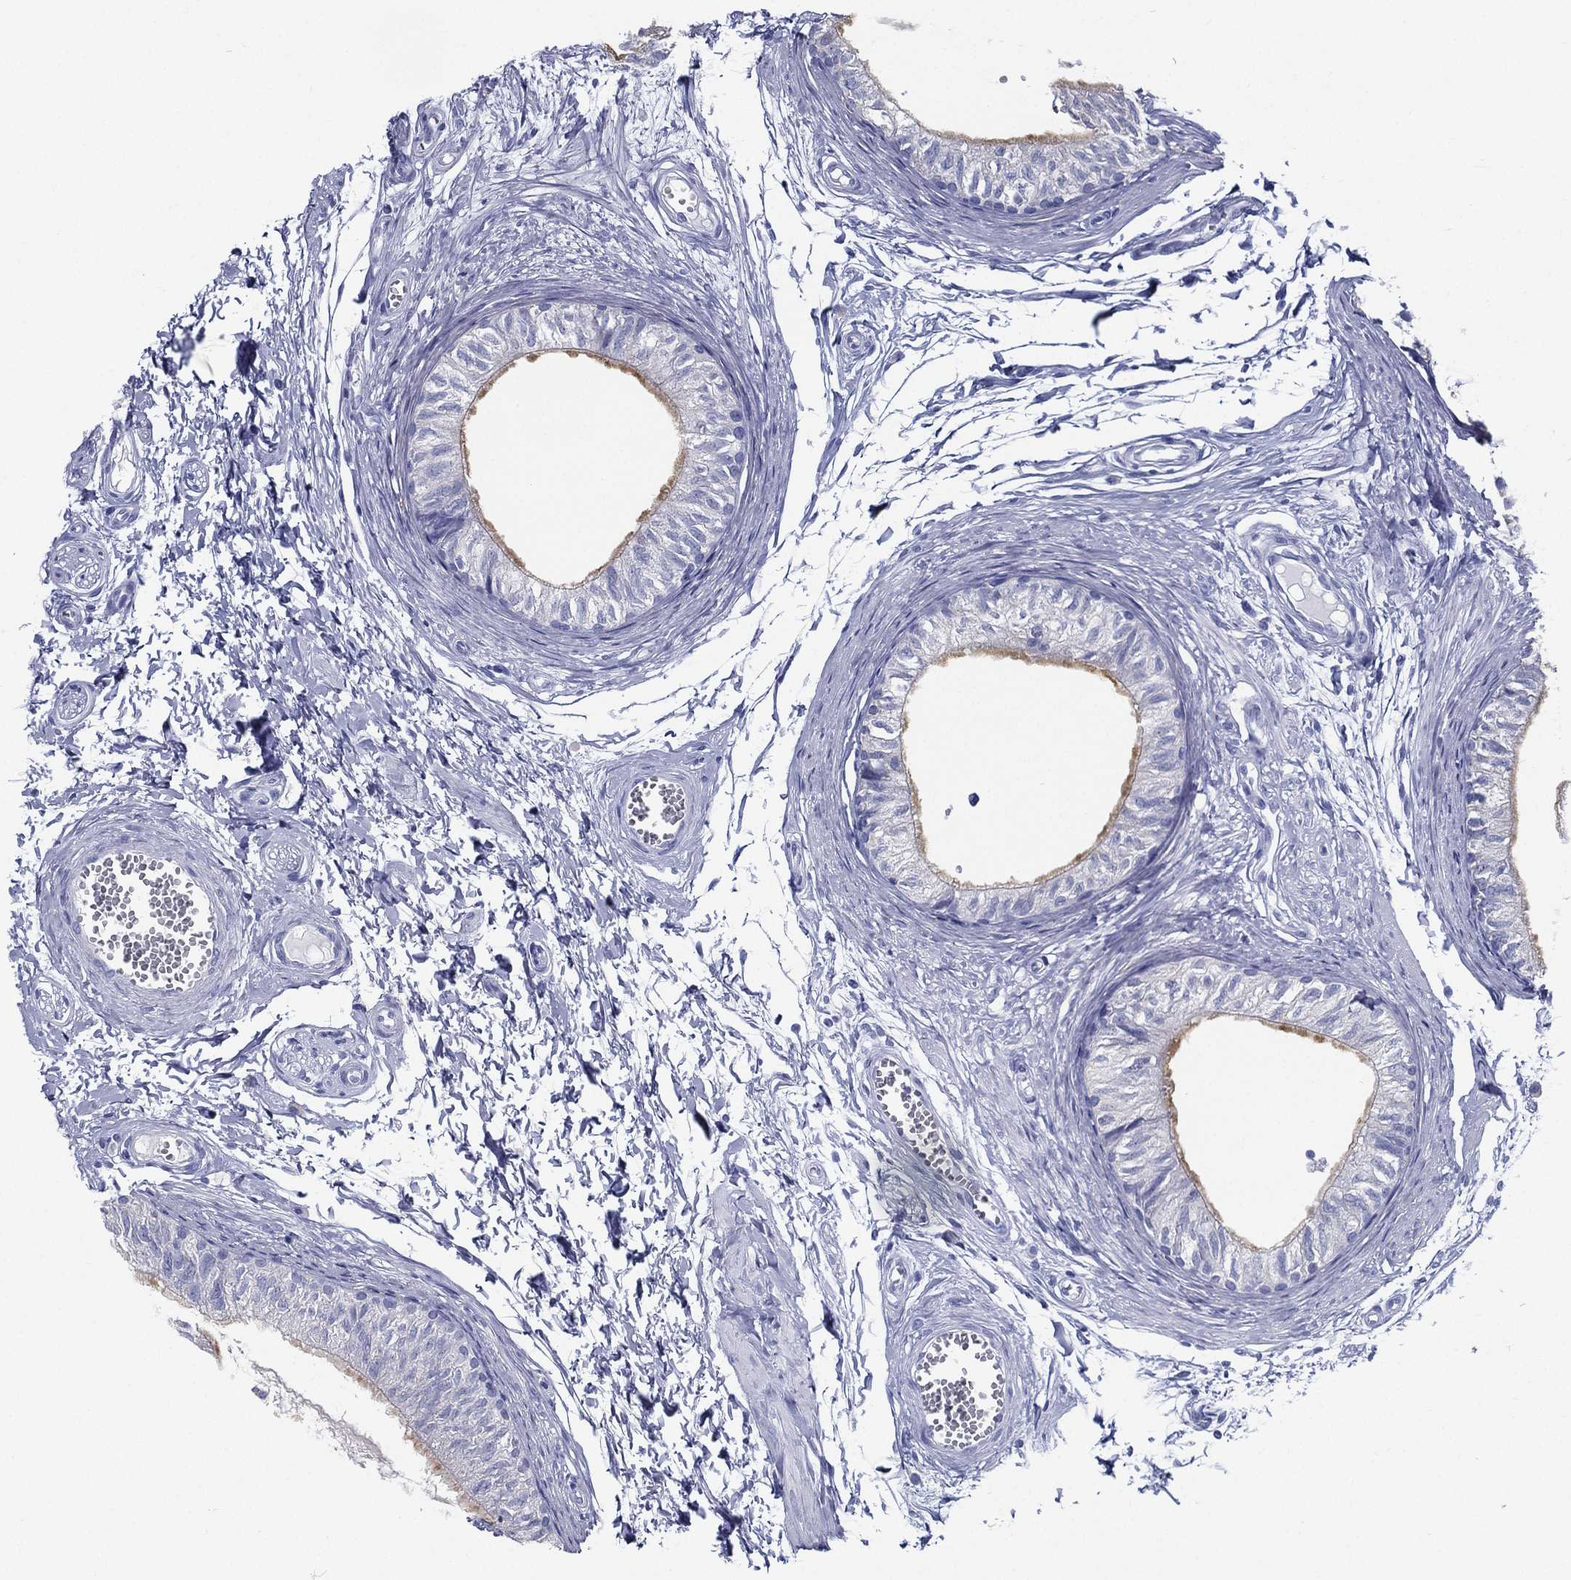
{"staining": {"intensity": "moderate", "quantity": "<25%", "location": "cytoplasmic/membranous"}, "tissue": "epididymis", "cell_type": "Glandular cells", "image_type": "normal", "snomed": [{"axis": "morphology", "description": "Normal tissue, NOS"}, {"axis": "topography", "description": "Epididymis"}], "caption": "Protein positivity by immunohistochemistry reveals moderate cytoplasmic/membranous expression in approximately <25% of glandular cells in benign epididymis.", "gene": "RSPH4A", "patient": {"sex": "male", "age": 22}}